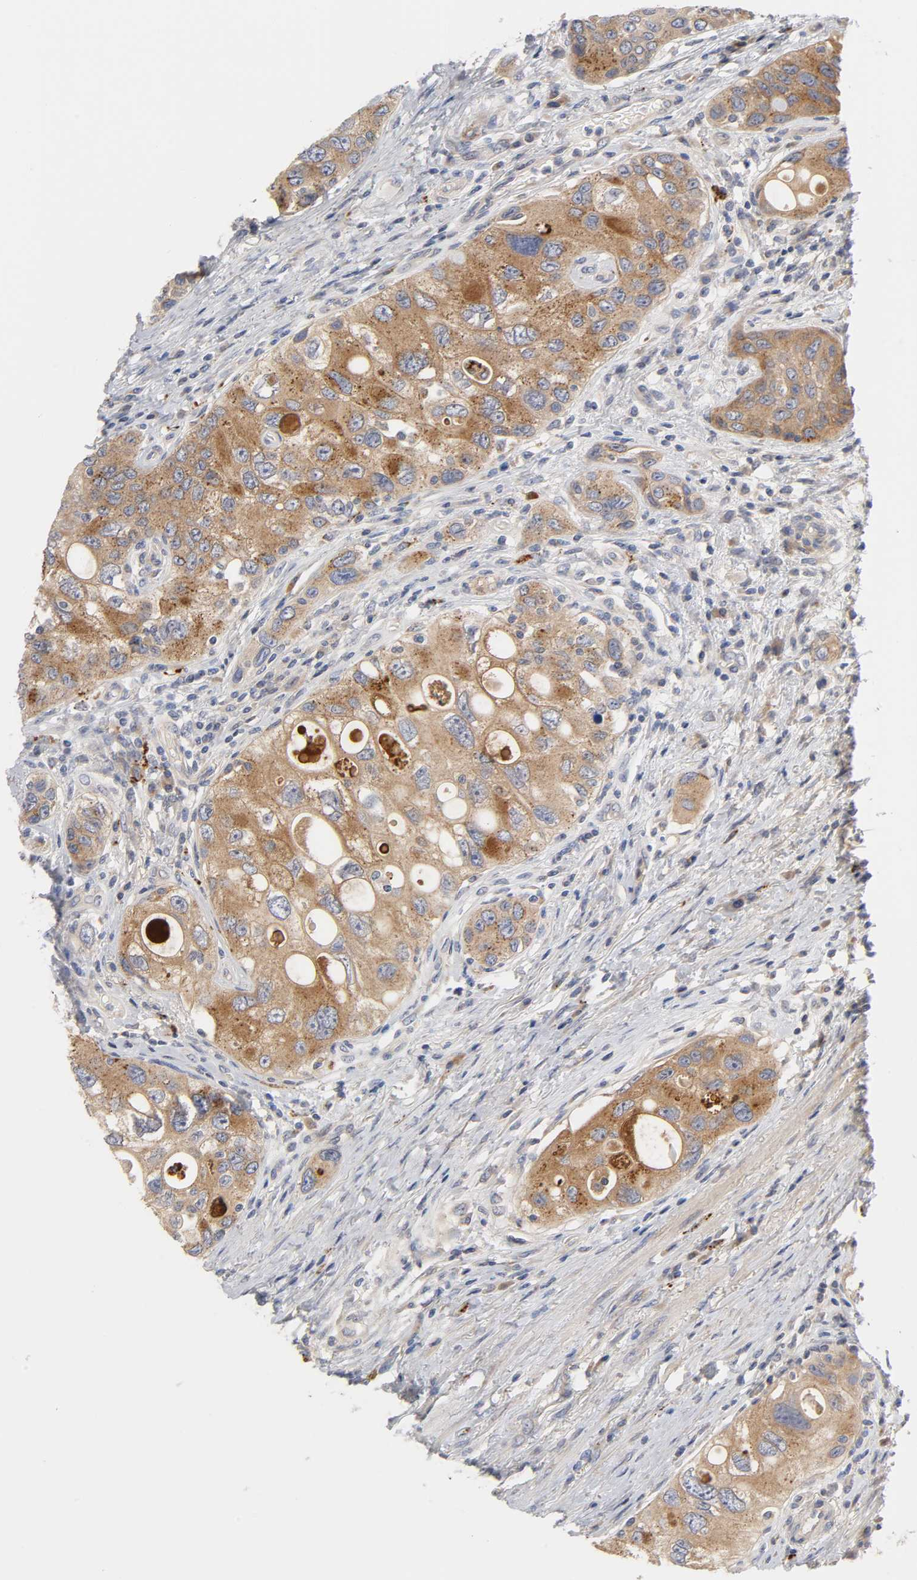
{"staining": {"intensity": "moderate", "quantity": ">75%", "location": "cytoplasmic/membranous"}, "tissue": "urothelial cancer", "cell_type": "Tumor cells", "image_type": "cancer", "snomed": [{"axis": "morphology", "description": "Urothelial carcinoma, High grade"}, {"axis": "topography", "description": "Urinary bladder"}], "caption": "Tumor cells reveal medium levels of moderate cytoplasmic/membranous staining in about >75% of cells in human urothelial cancer. (DAB (3,3'-diaminobenzidine) = brown stain, brightfield microscopy at high magnification).", "gene": "C17orf75", "patient": {"sex": "female", "age": 56}}